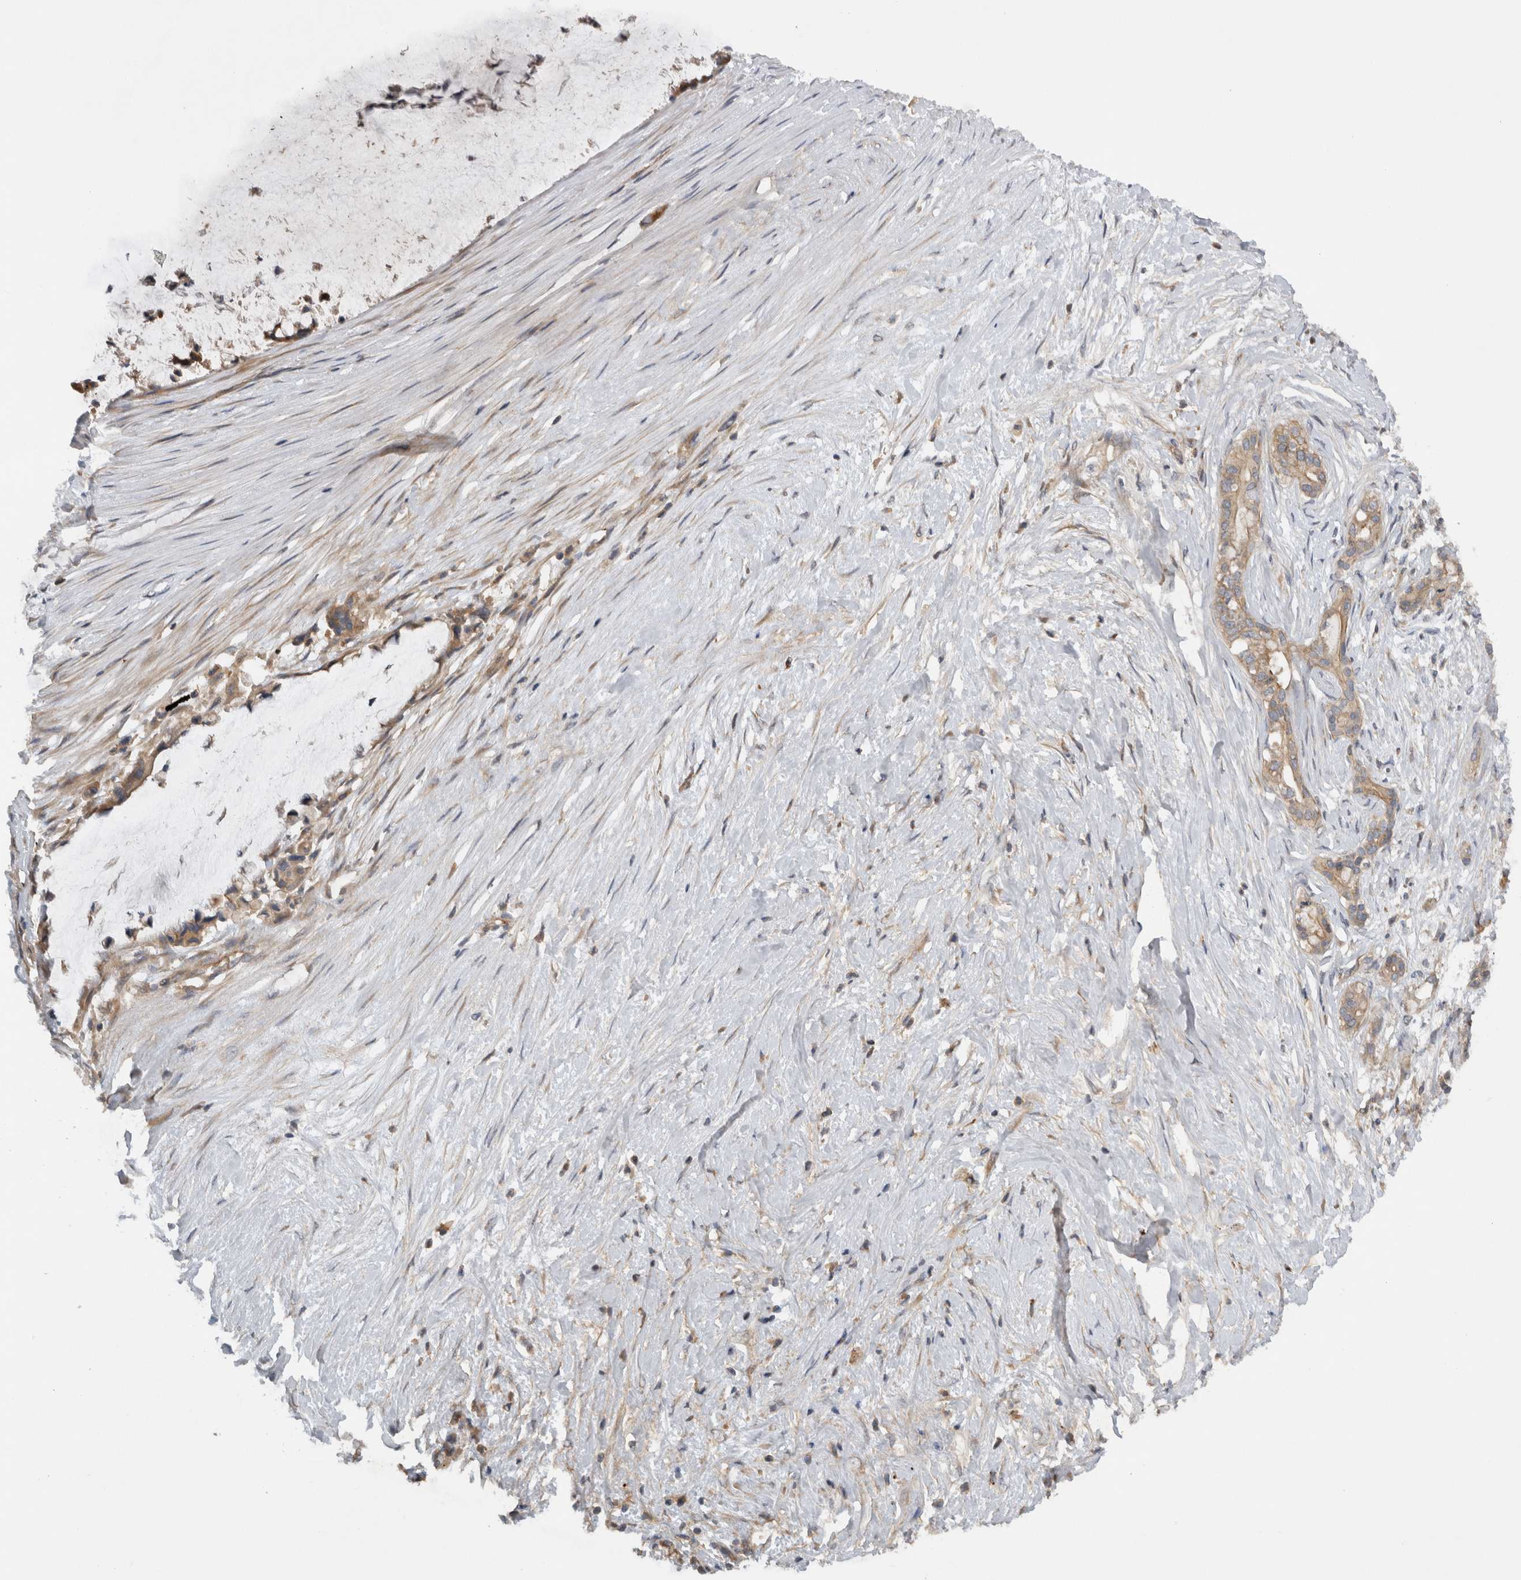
{"staining": {"intensity": "weak", "quantity": ">75%", "location": "cytoplasmic/membranous"}, "tissue": "pancreatic cancer", "cell_type": "Tumor cells", "image_type": "cancer", "snomed": [{"axis": "morphology", "description": "Adenocarcinoma, NOS"}, {"axis": "topography", "description": "Pancreas"}], "caption": "Approximately >75% of tumor cells in human pancreatic cancer (adenocarcinoma) display weak cytoplasmic/membranous protein positivity as visualized by brown immunohistochemical staining.", "gene": "SCARA5", "patient": {"sex": "male", "age": 41}}